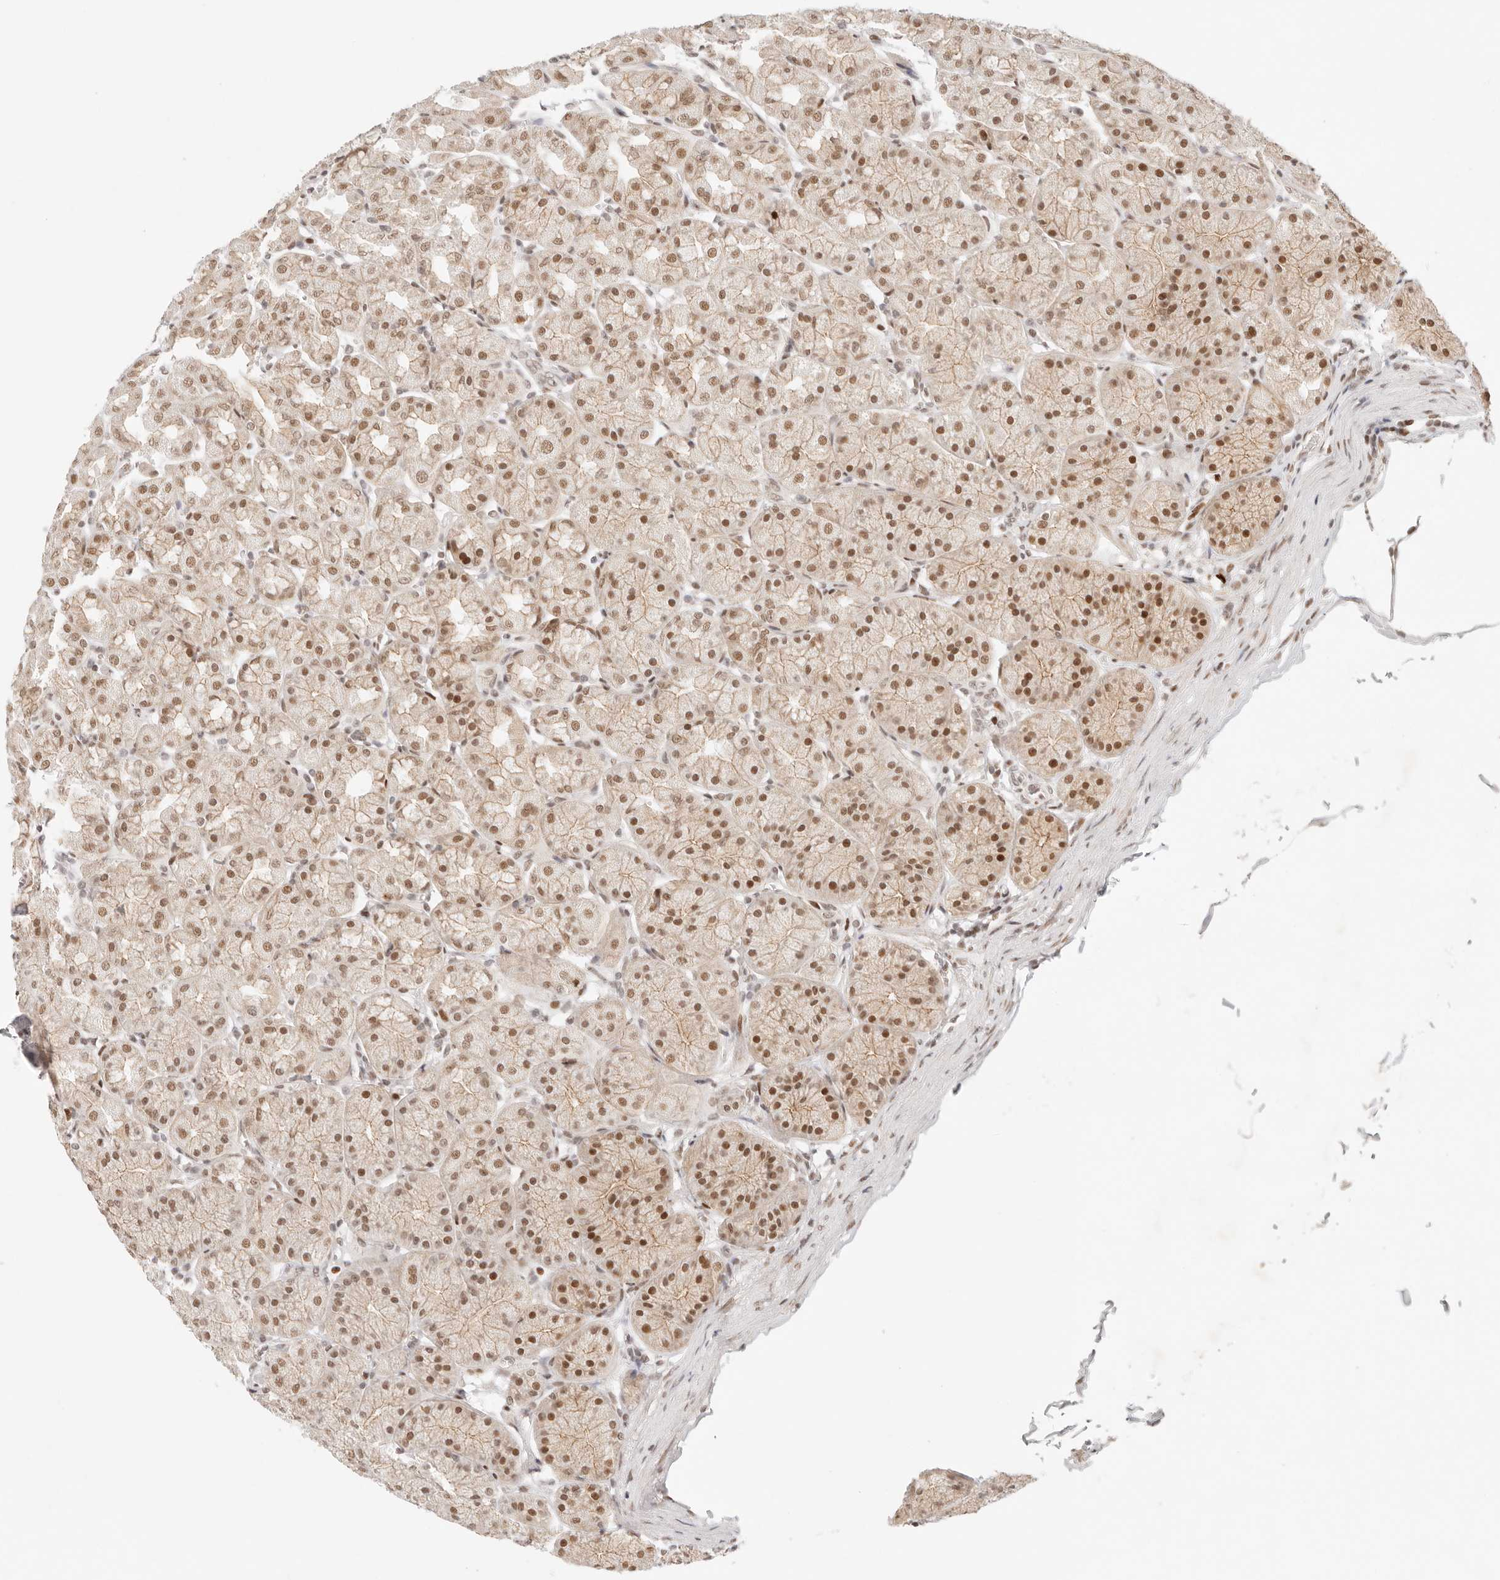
{"staining": {"intensity": "strong", "quantity": ">75%", "location": "cytoplasmic/membranous,nuclear"}, "tissue": "stomach", "cell_type": "Glandular cells", "image_type": "normal", "snomed": [{"axis": "morphology", "description": "Normal tissue, NOS"}, {"axis": "topography", "description": "Stomach"}], "caption": "A high amount of strong cytoplasmic/membranous,nuclear expression is present in approximately >75% of glandular cells in benign stomach. The protein of interest is shown in brown color, while the nuclei are stained blue.", "gene": "HOXC5", "patient": {"sex": "male", "age": 42}}